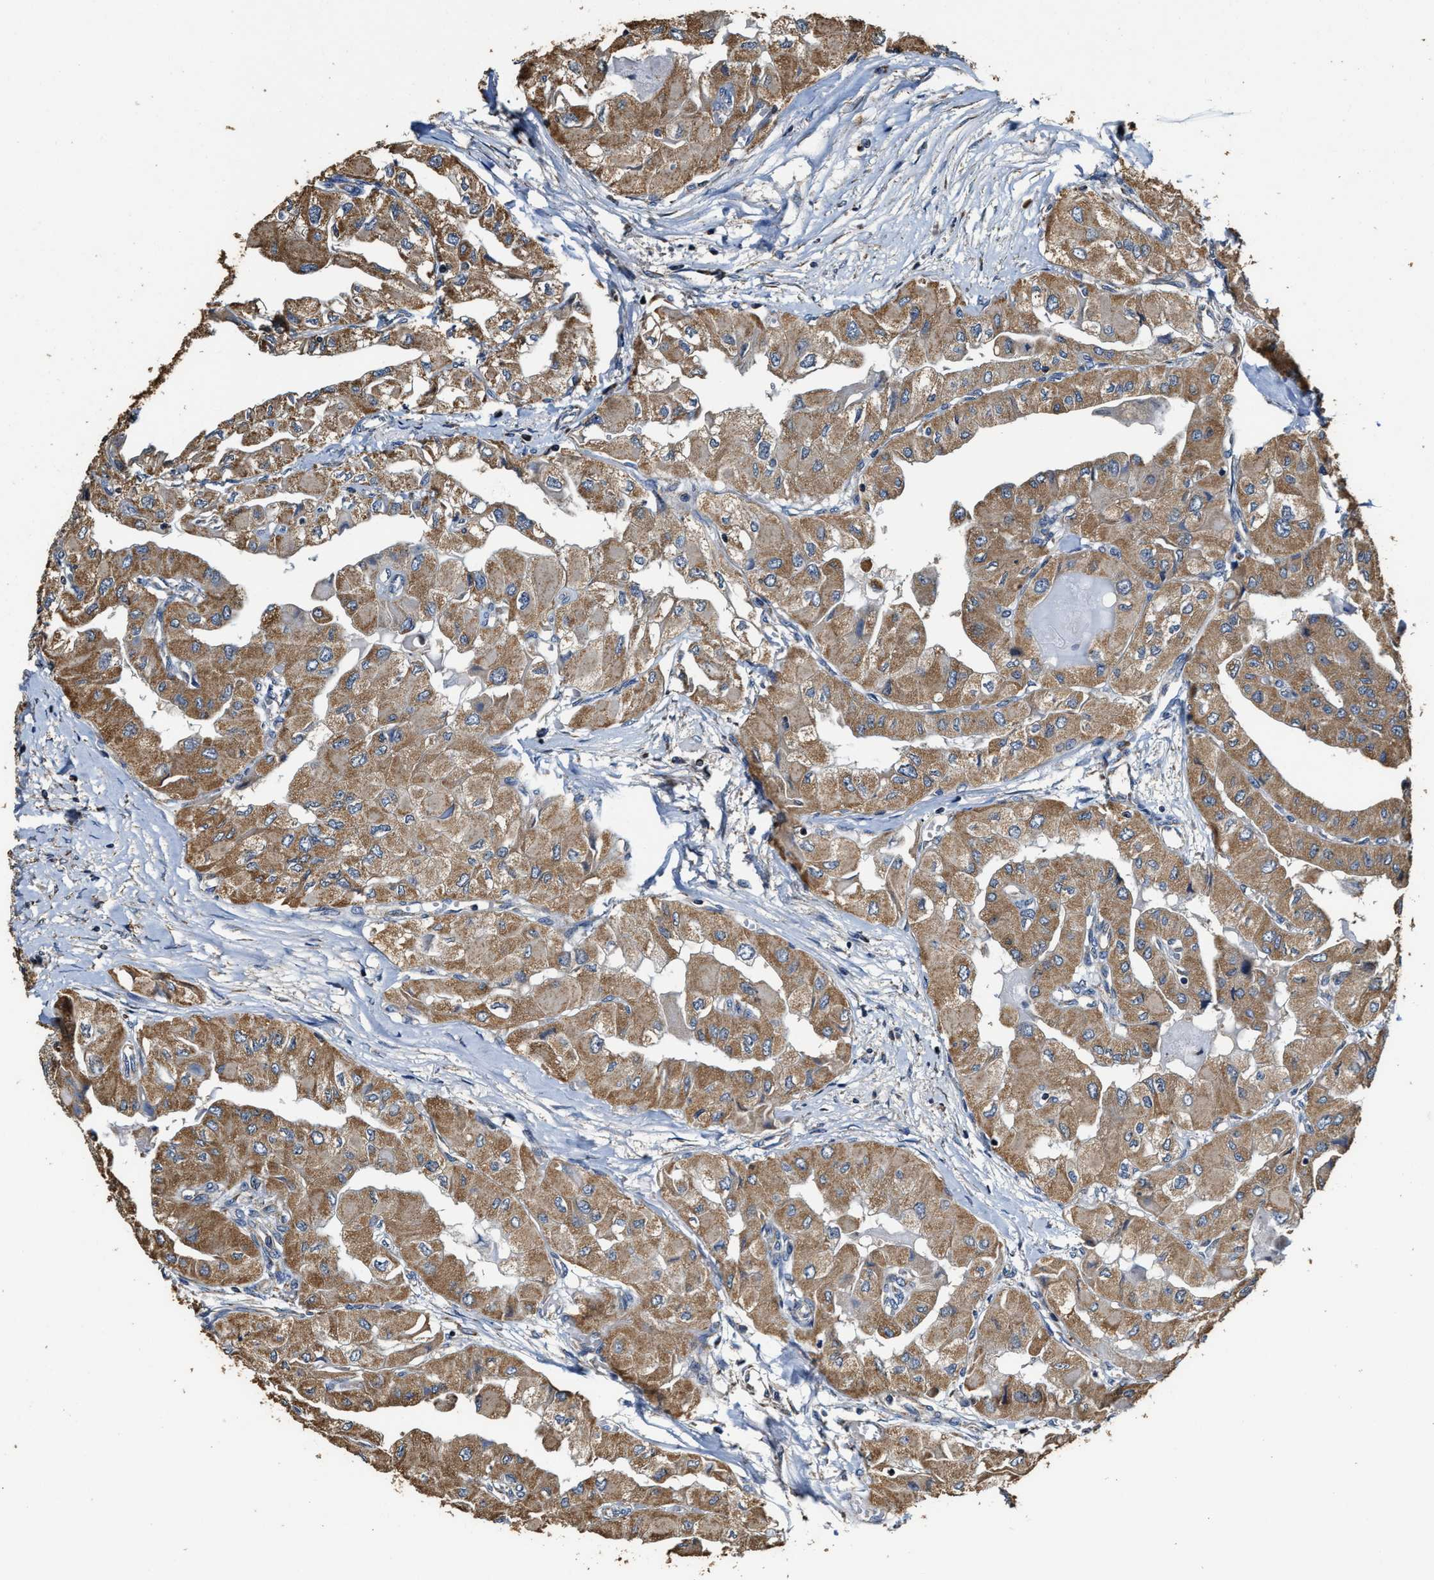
{"staining": {"intensity": "moderate", "quantity": ">75%", "location": "cytoplasmic/membranous"}, "tissue": "thyroid cancer", "cell_type": "Tumor cells", "image_type": "cancer", "snomed": [{"axis": "morphology", "description": "Papillary adenocarcinoma, NOS"}, {"axis": "topography", "description": "Thyroid gland"}], "caption": "This is an image of immunohistochemistry staining of thyroid cancer (papillary adenocarcinoma), which shows moderate positivity in the cytoplasmic/membranous of tumor cells.", "gene": "GFRA3", "patient": {"sex": "female", "age": 59}}